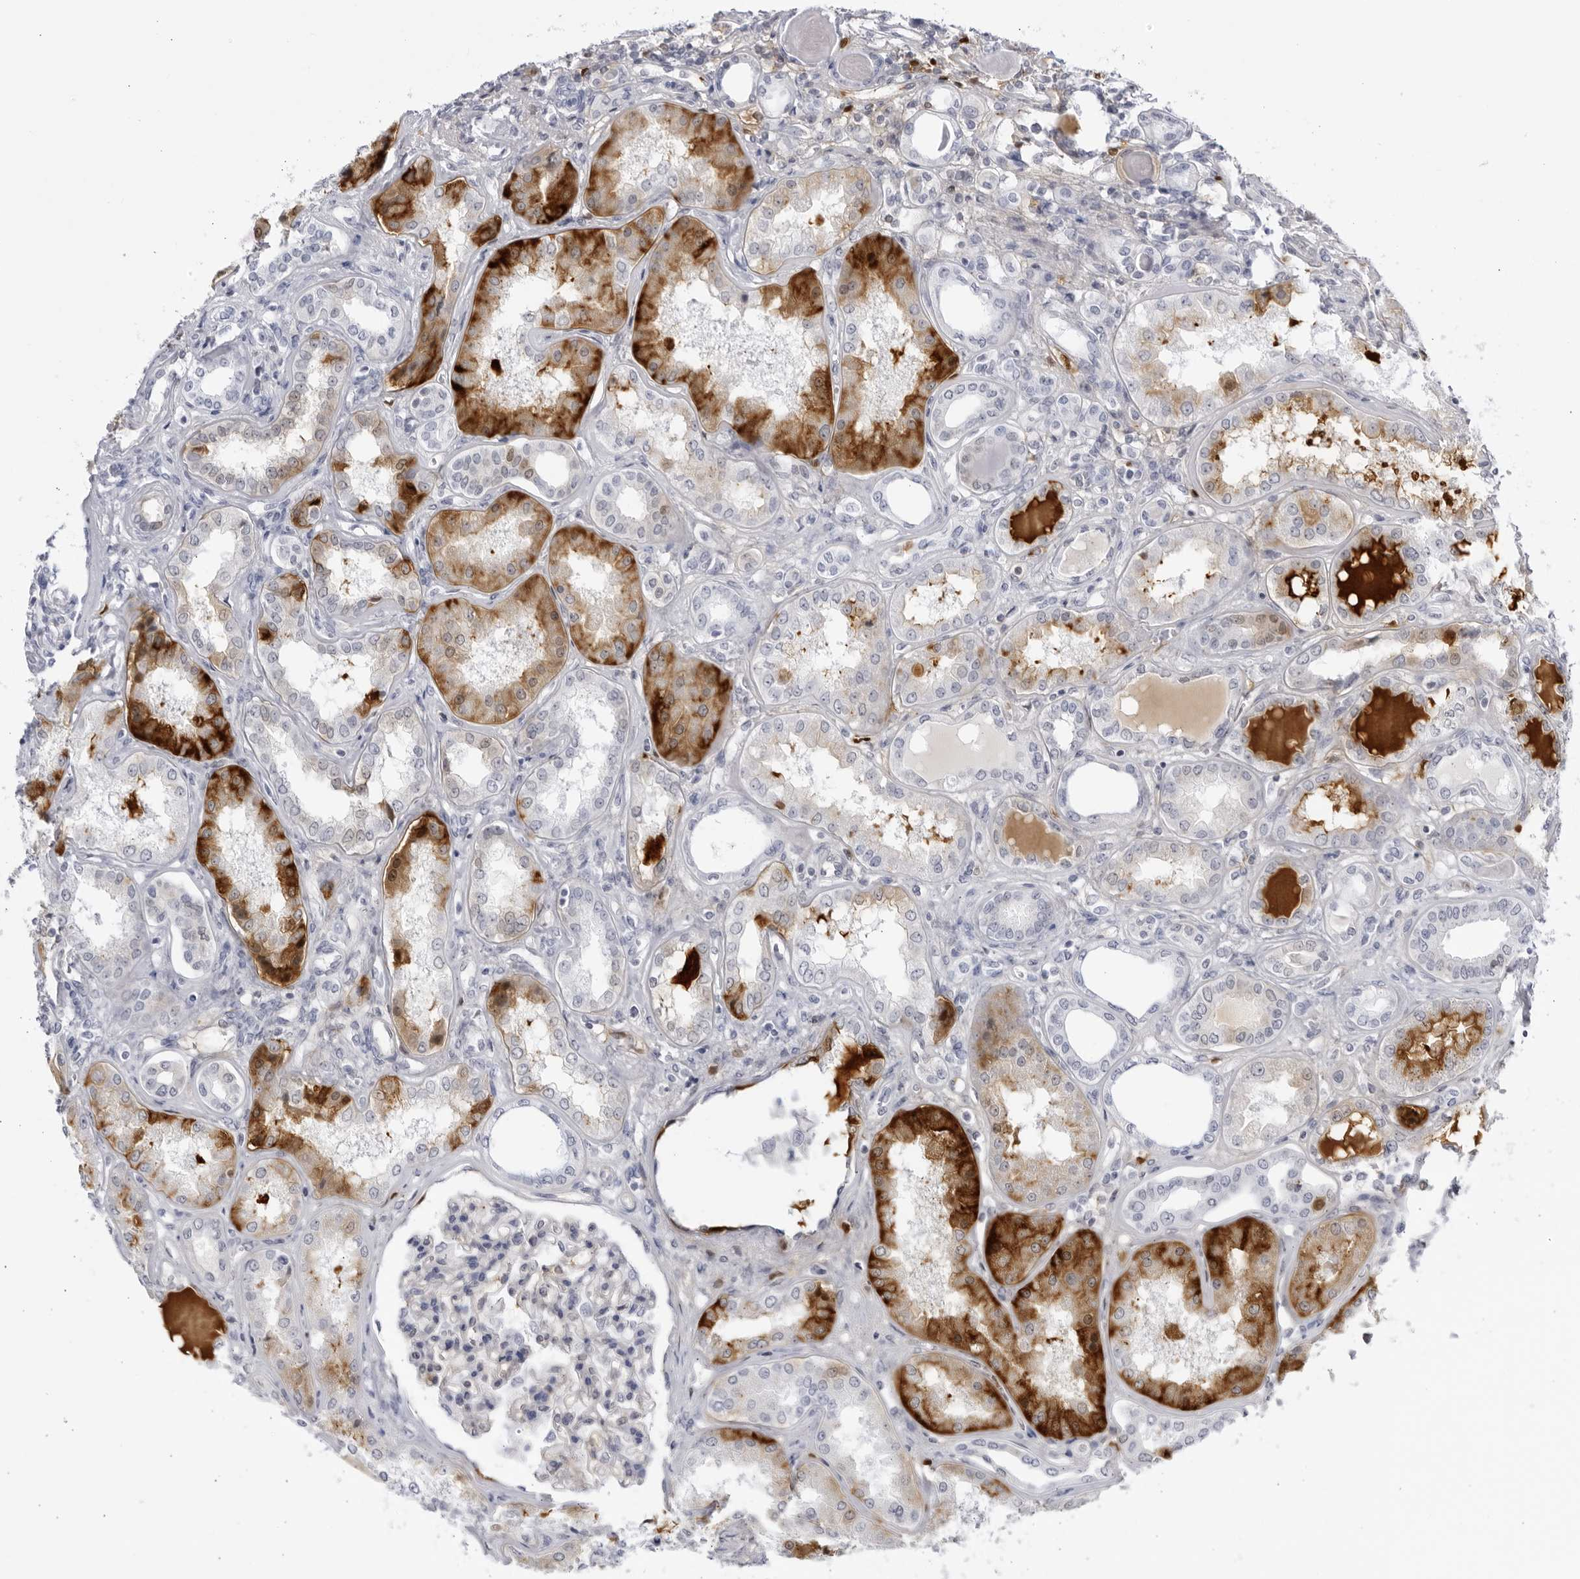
{"staining": {"intensity": "moderate", "quantity": "<25%", "location": "cytoplasmic/membranous"}, "tissue": "kidney", "cell_type": "Cells in glomeruli", "image_type": "normal", "snomed": [{"axis": "morphology", "description": "Normal tissue, NOS"}, {"axis": "topography", "description": "Kidney"}], "caption": "Immunohistochemical staining of benign kidney exhibits moderate cytoplasmic/membranous protein expression in approximately <25% of cells in glomeruli. The staining was performed using DAB, with brown indicating positive protein expression. Nuclei are stained blue with hematoxylin.", "gene": "CNBD1", "patient": {"sex": "female", "age": 56}}